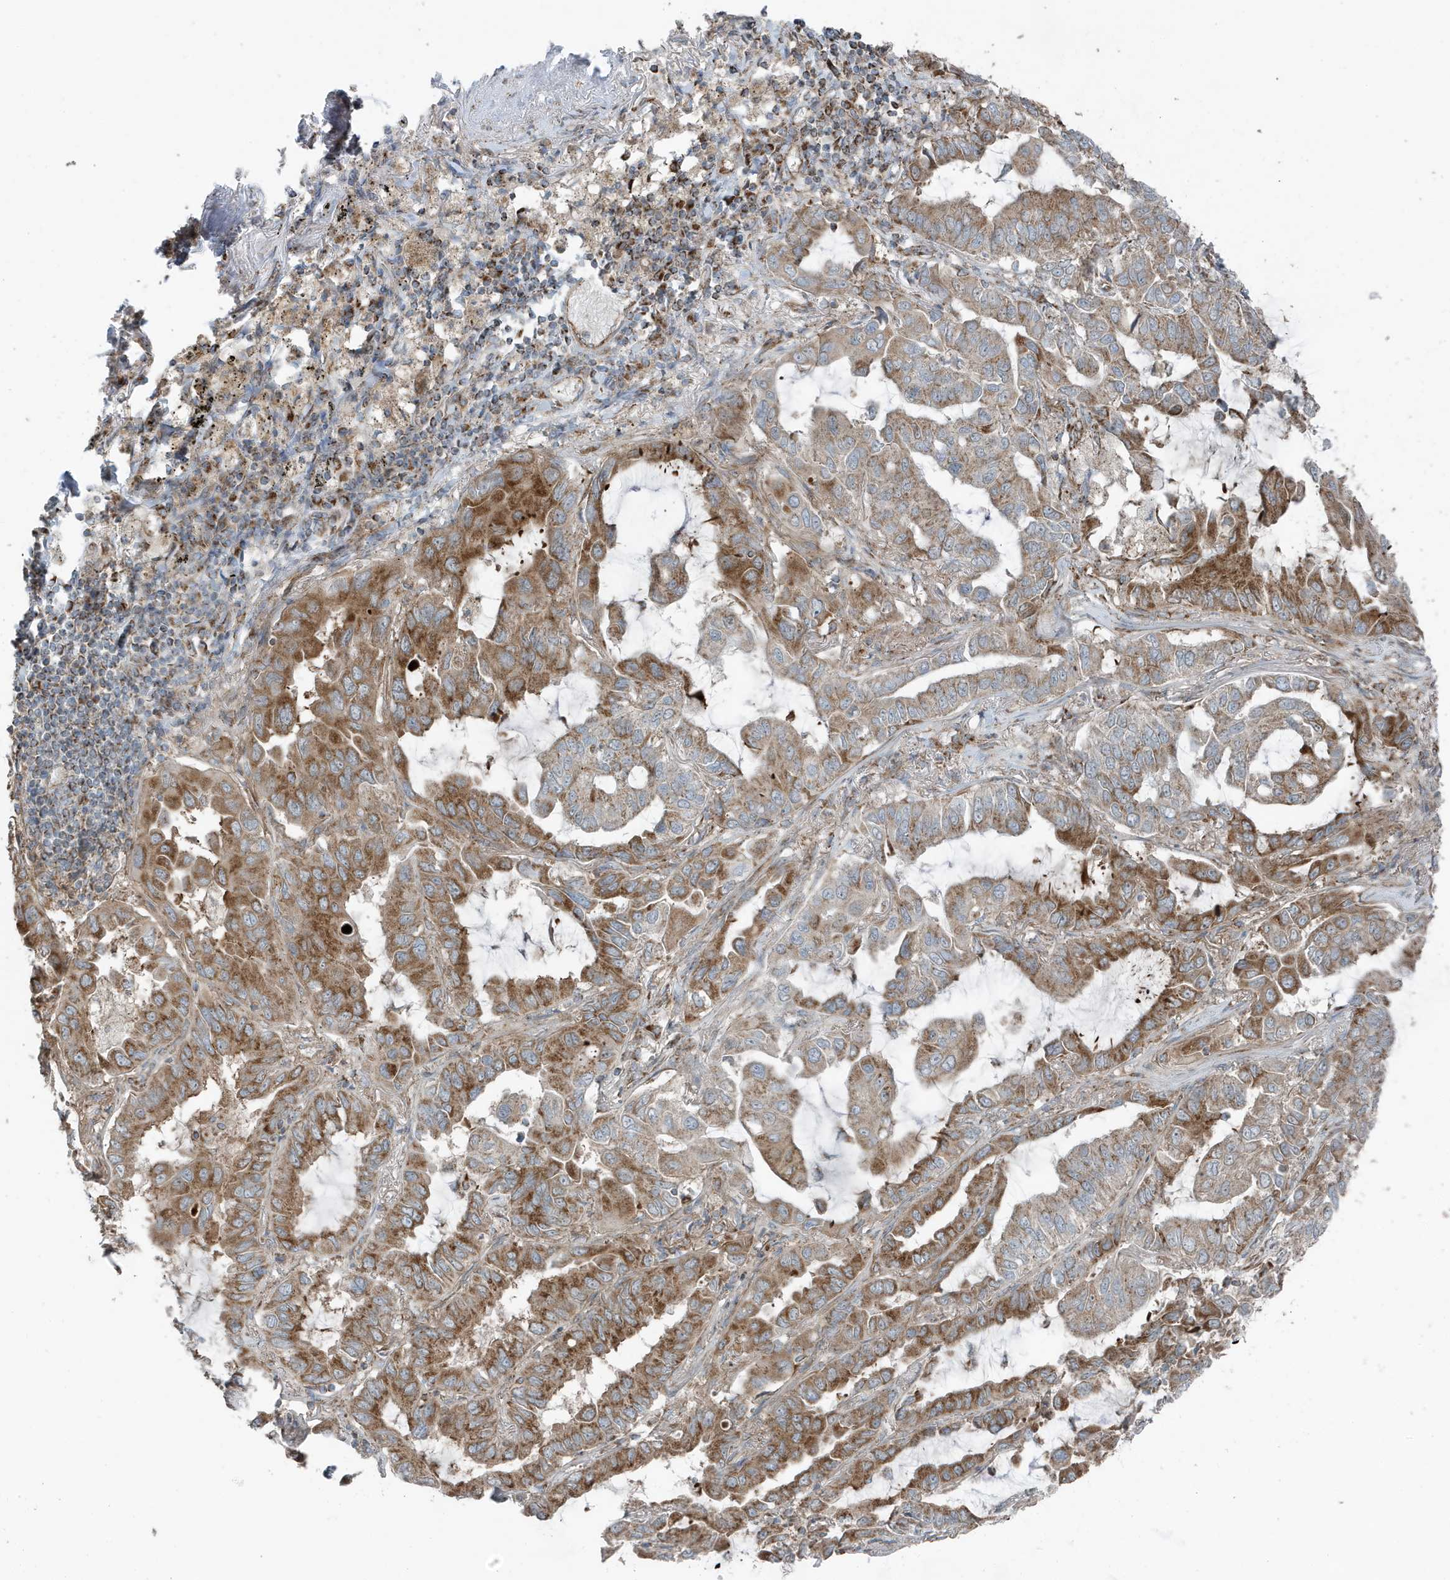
{"staining": {"intensity": "moderate", "quantity": ">75%", "location": "cytoplasmic/membranous"}, "tissue": "lung cancer", "cell_type": "Tumor cells", "image_type": "cancer", "snomed": [{"axis": "morphology", "description": "Adenocarcinoma, NOS"}, {"axis": "topography", "description": "Lung"}], "caption": "Immunohistochemistry histopathology image of neoplastic tissue: adenocarcinoma (lung) stained using IHC shows medium levels of moderate protein expression localized specifically in the cytoplasmic/membranous of tumor cells, appearing as a cytoplasmic/membranous brown color.", "gene": "GOLGA4", "patient": {"sex": "male", "age": 64}}